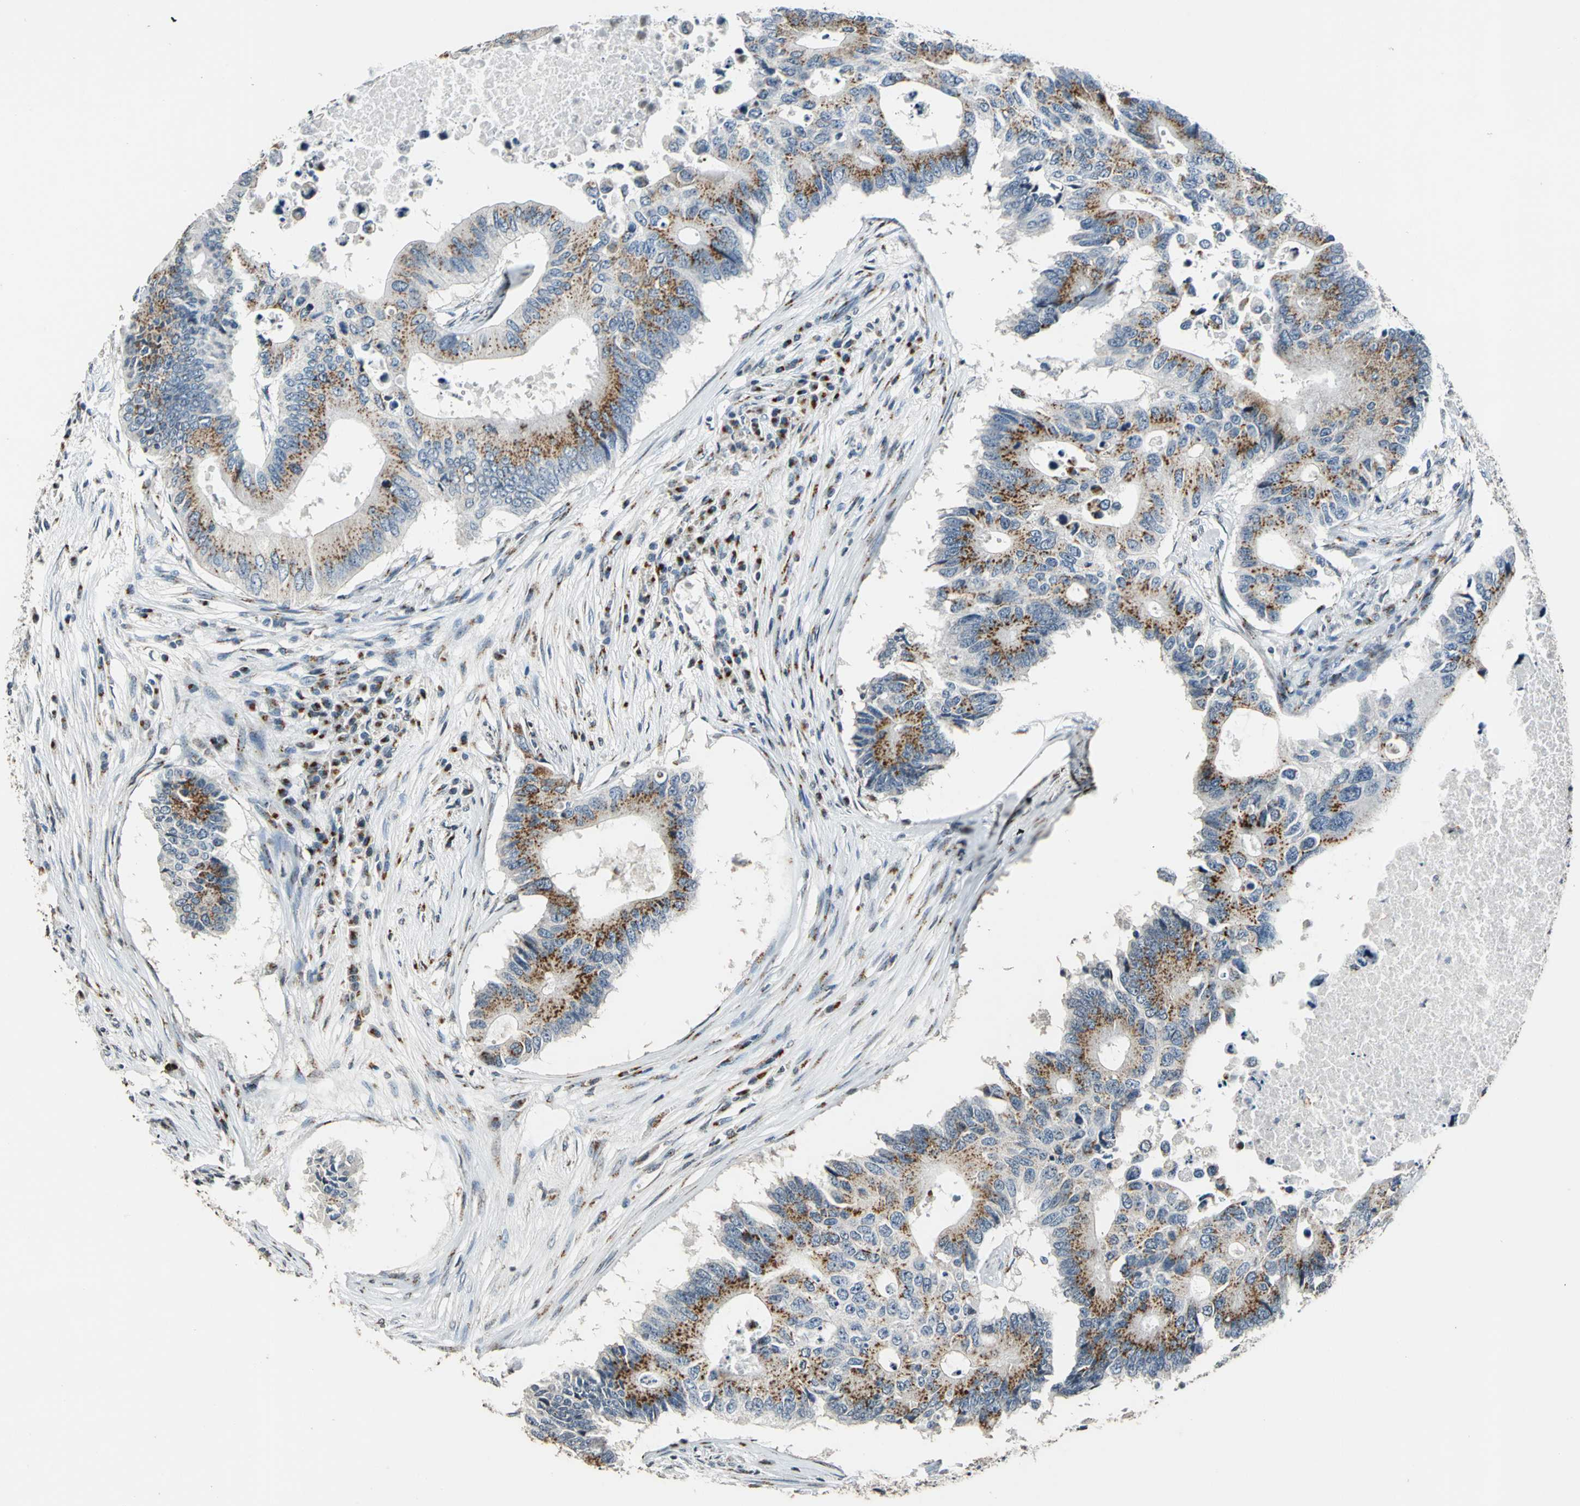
{"staining": {"intensity": "moderate", "quantity": ">75%", "location": "cytoplasmic/membranous"}, "tissue": "colorectal cancer", "cell_type": "Tumor cells", "image_type": "cancer", "snomed": [{"axis": "morphology", "description": "Adenocarcinoma, NOS"}, {"axis": "topography", "description": "Colon"}], "caption": "Human adenocarcinoma (colorectal) stained with a brown dye demonstrates moderate cytoplasmic/membranous positive positivity in approximately >75% of tumor cells.", "gene": "TMEM115", "patient": {"sex": "male", "age": 71}}